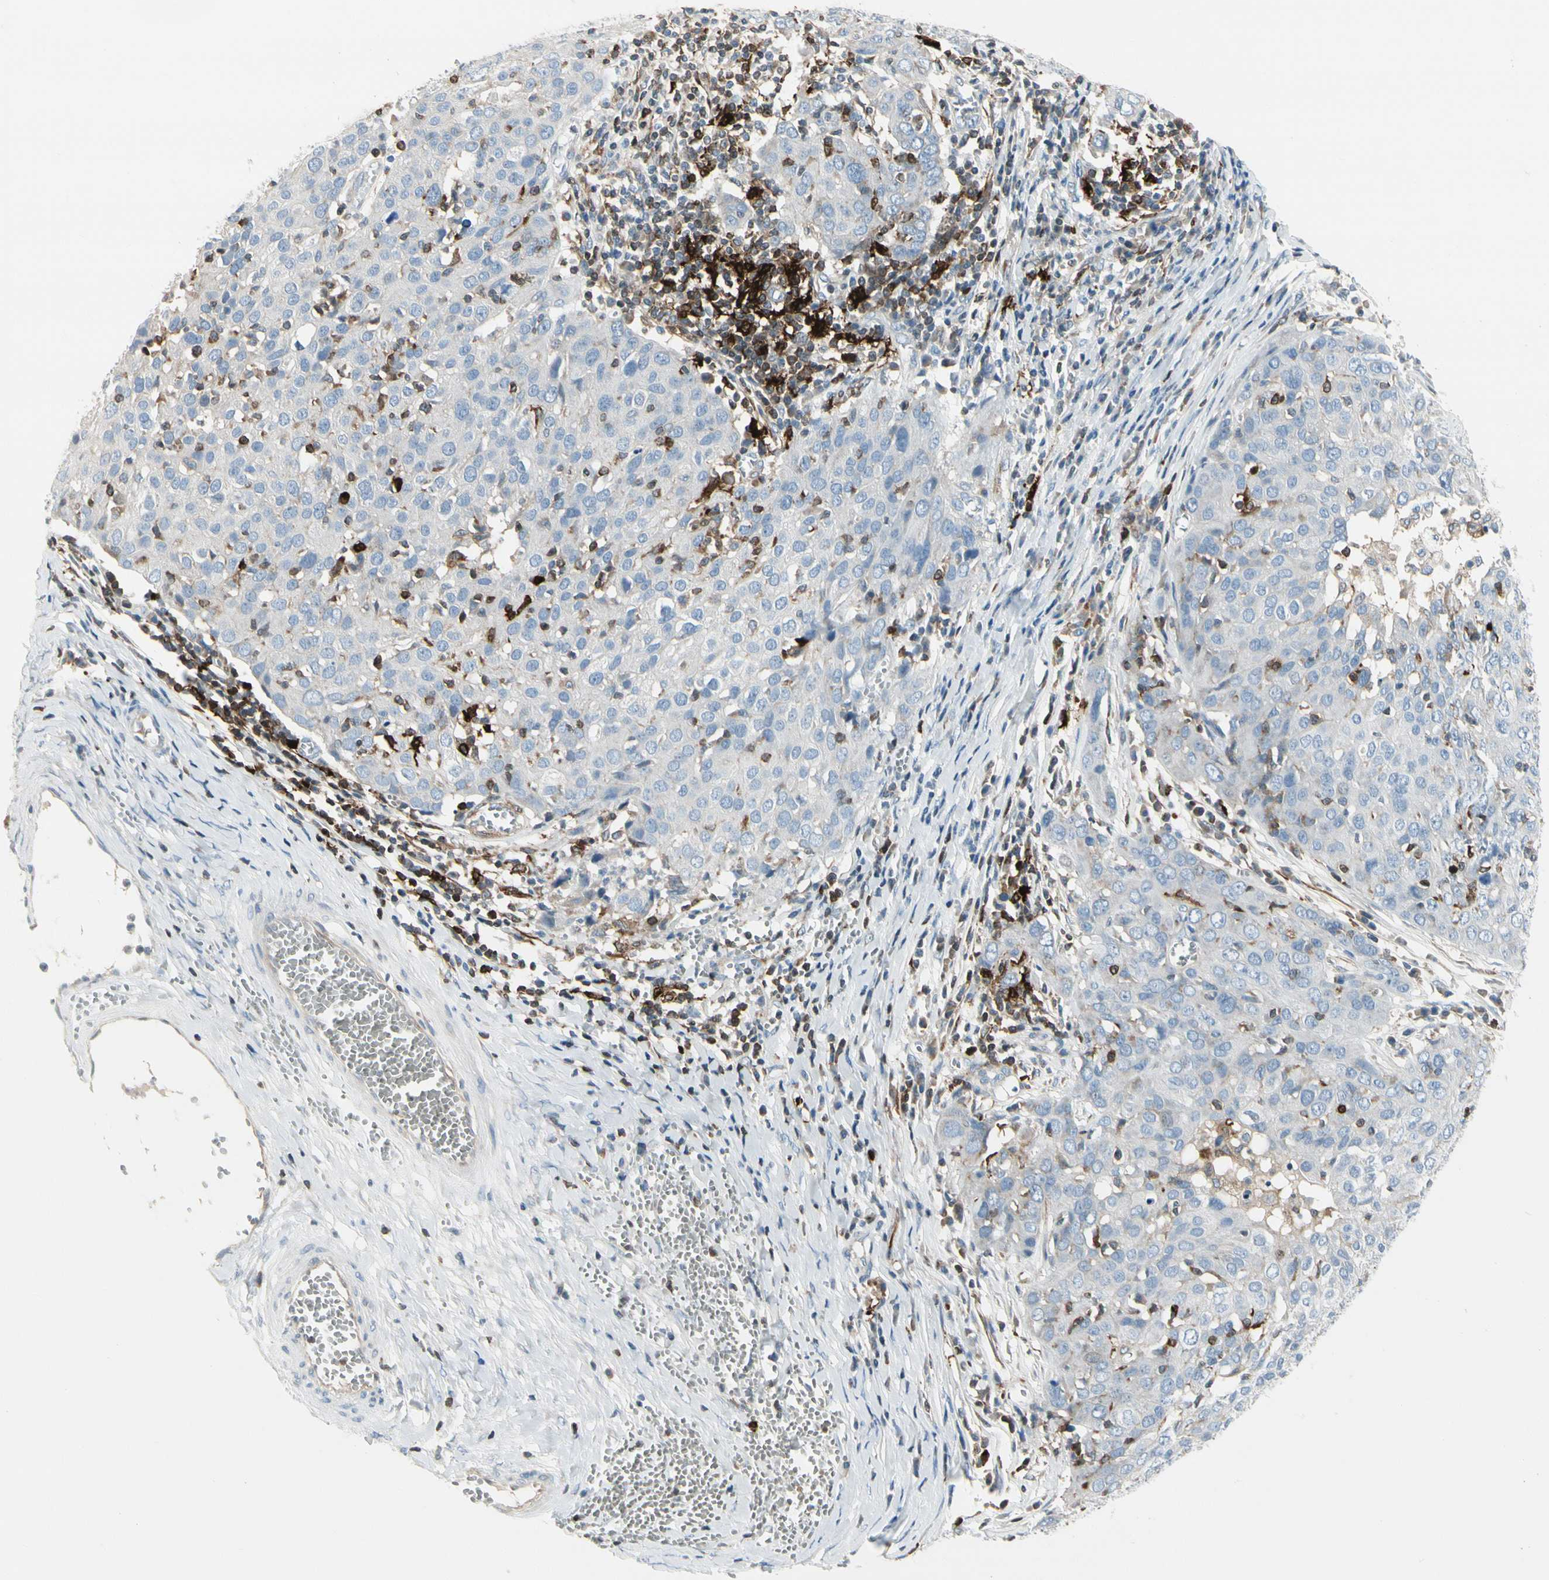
{"staining": {"intensity": "weak", "quantity": "<25%", "location": "cytoplasmic/membranous"}, "tissue": "ovarian cancer", "cell_type": "Tumor cells", "image_type": "cancer", "snomed": [{"axis": "morphology", "description": "Carcinoma, endometroid"}, {"axis": "topography", "description": "Ovary"}], "caption": "This is an immunohistochemistry micrograph of endometroid carcinoma (ovarian). There is no expression in tumor cells.", "gene": "TRAF1", "patient": {"sex": "female", "age": 50}}